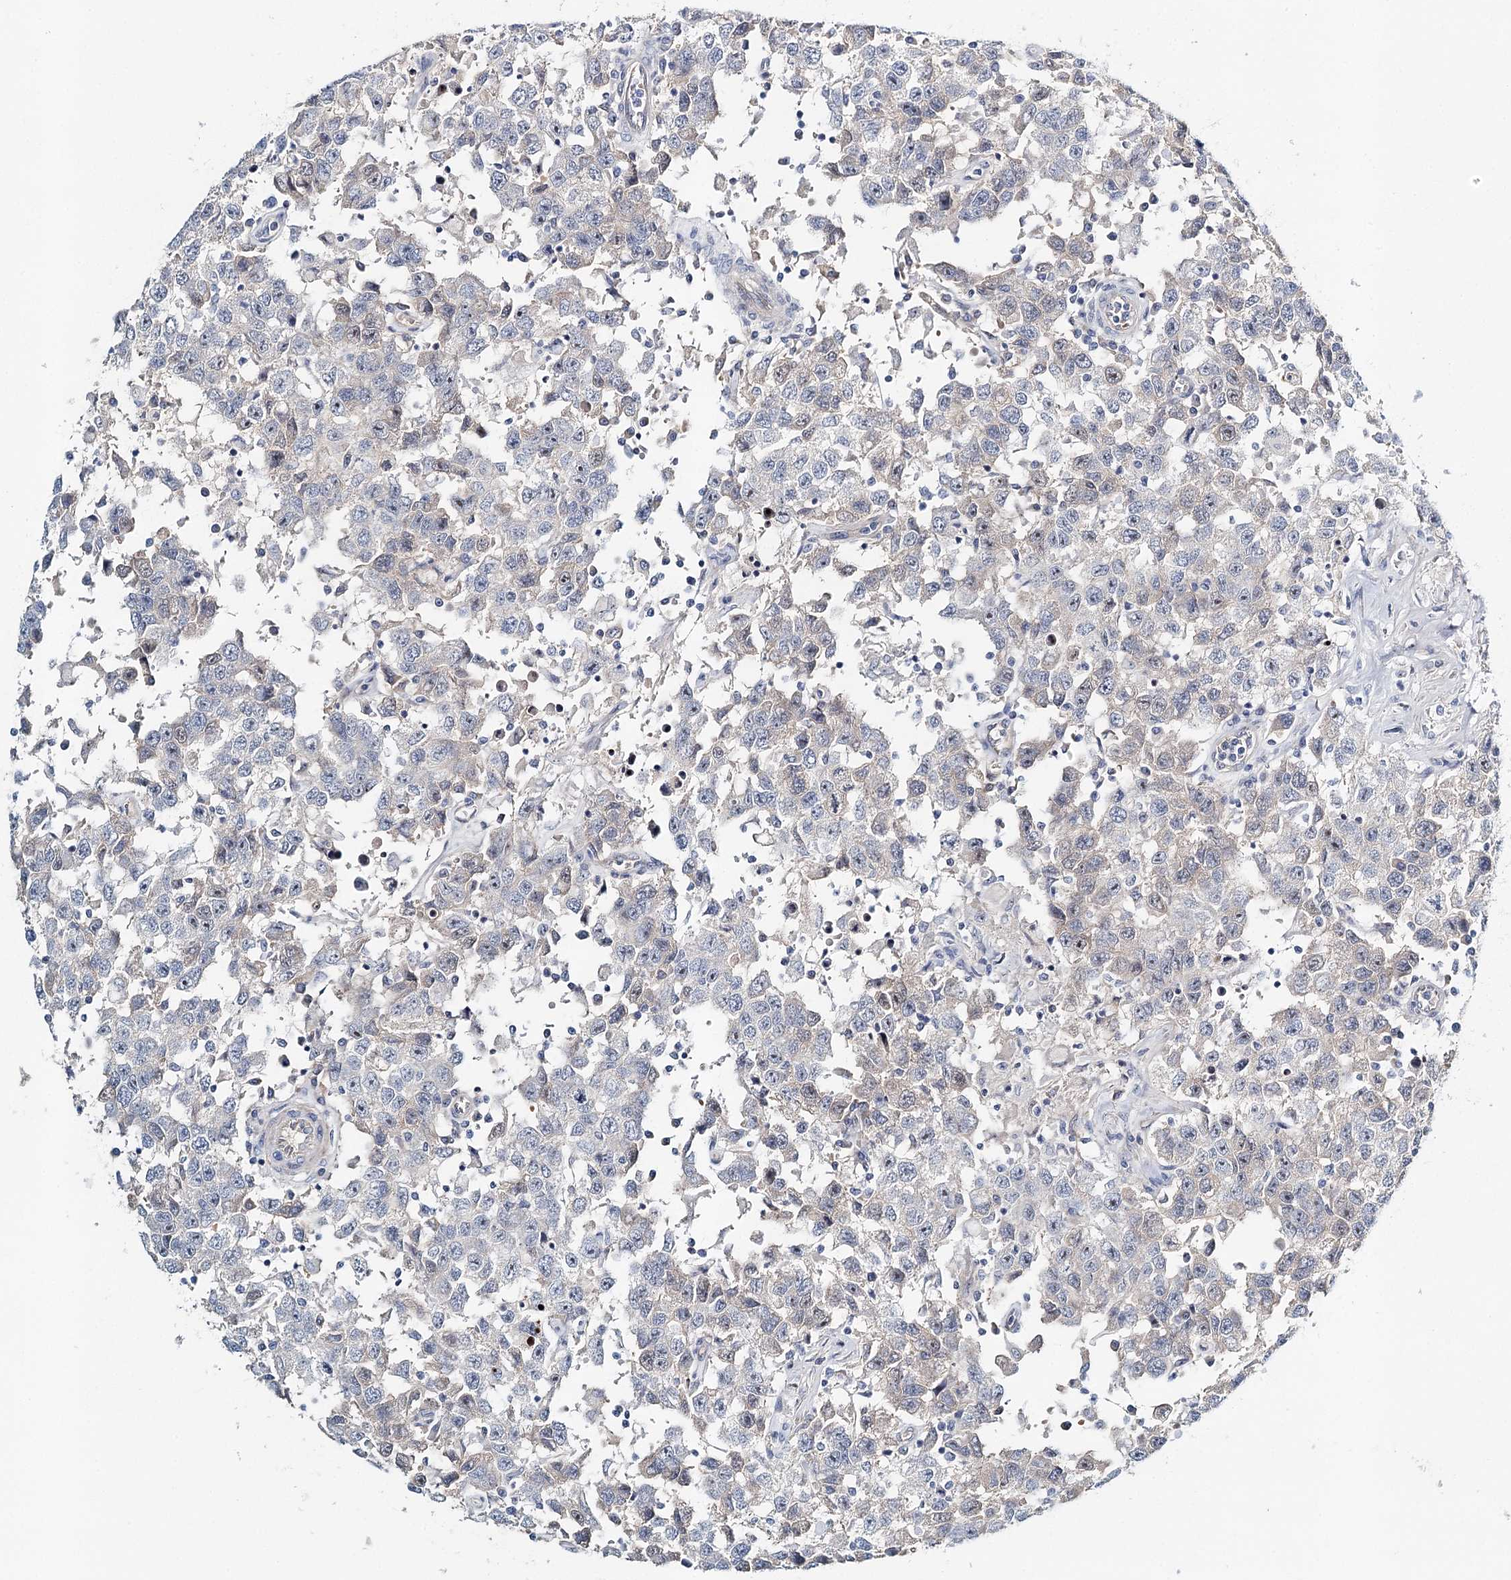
{"staining": {"intensity": "negative", "quantity": "none", "location": "none"}, "tissue": "testis cancer", "cell_type": "Tumor cells", "image_type": "cancer", "snomed": [{"axis": "morphology", "description": "Seminoma, NOS"}, {"axis": "topography", "description": "Testis"}], "caption": "Testis cancer (seminoma) stained for a protein using IHC reveals no expression tumor cells.", "gene": "RBM43", "patient": {"sex": "male", "age": 41}}